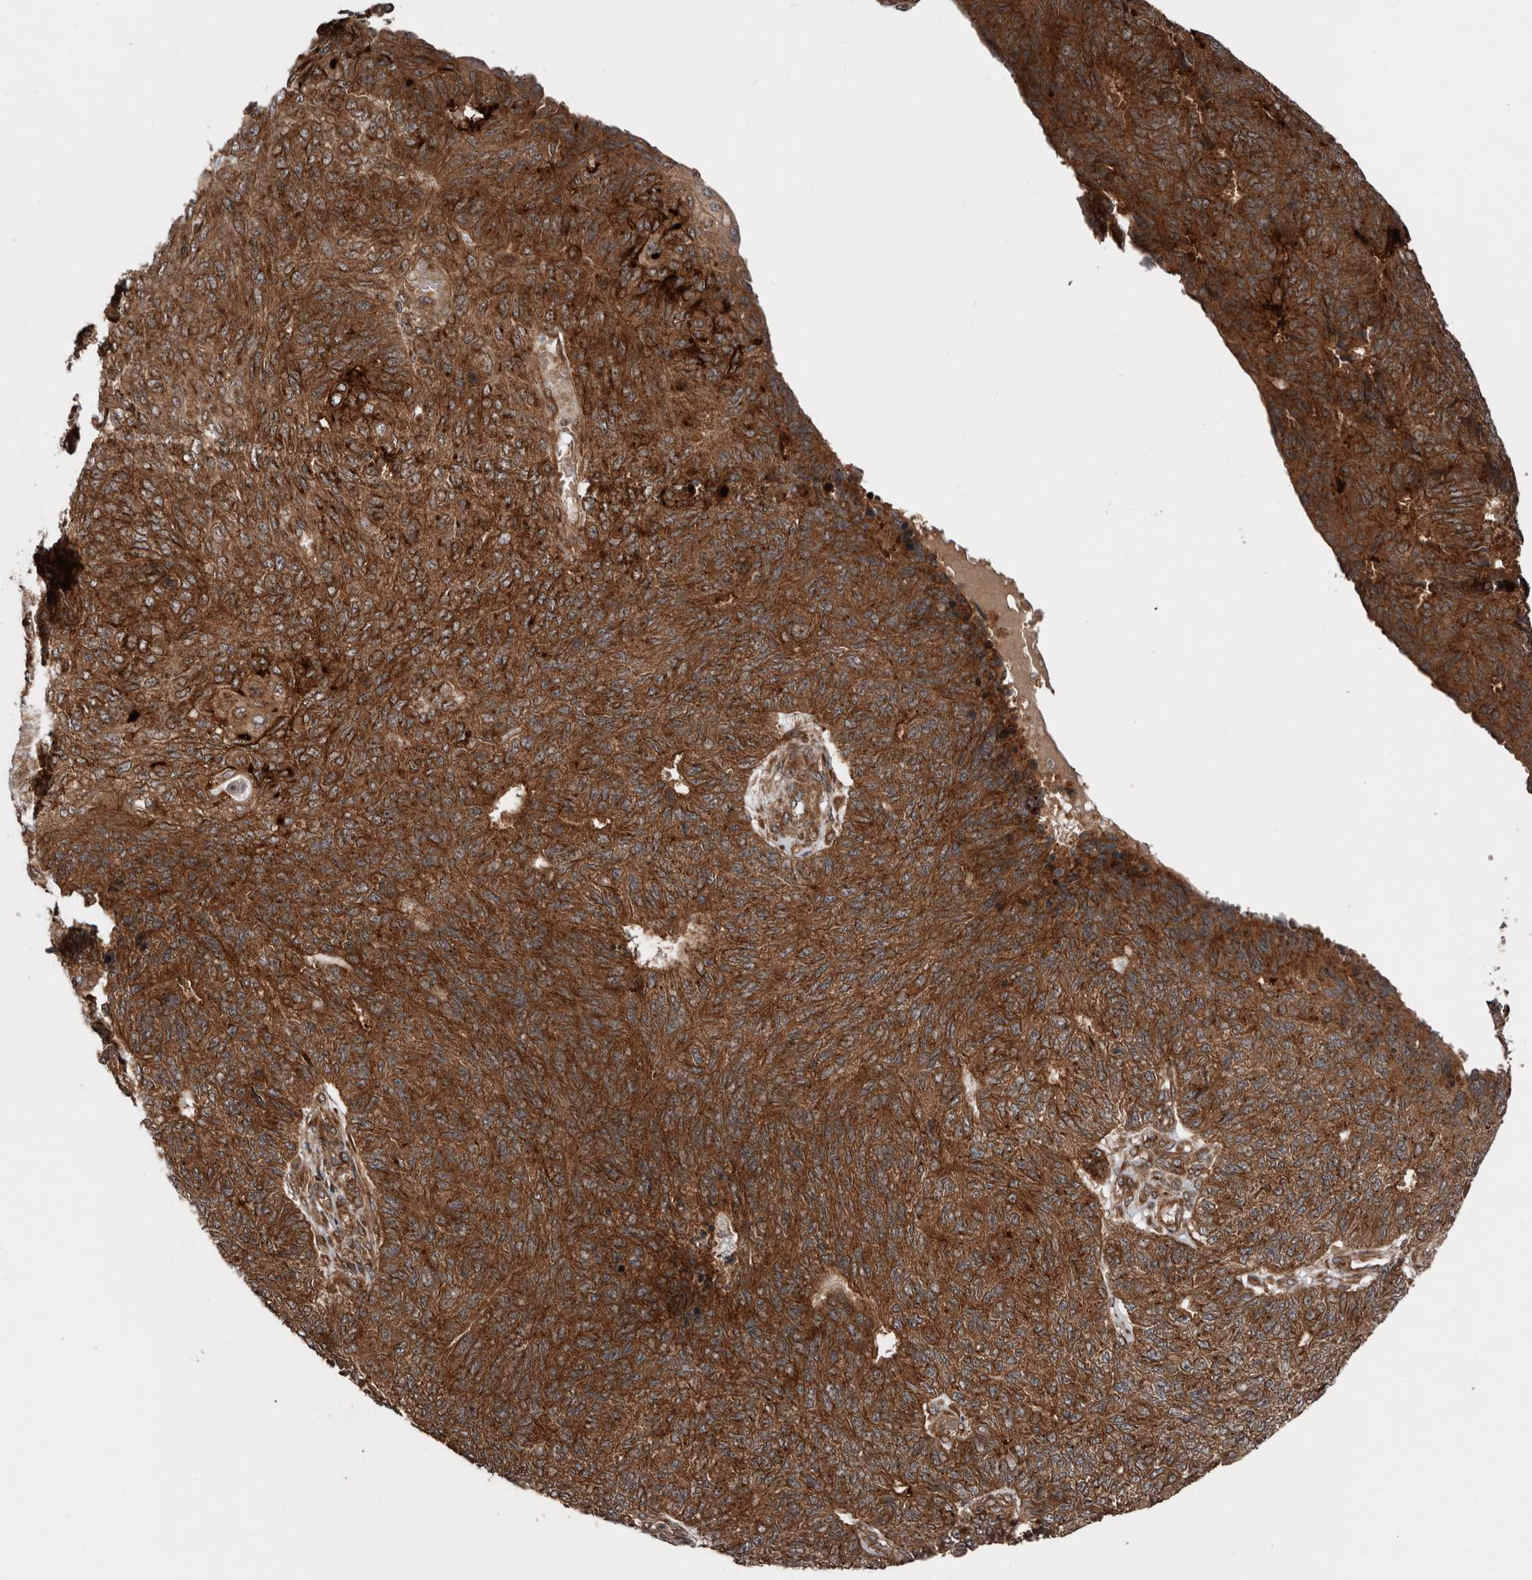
{"staining": {"intensity": "strong", "quantity": ">75%", "location": "cytoplasmic/membranous"}, "tissue": "endometrial cancer", "cell_type": "Tumor cells", "image_type": "cancer", "snomed": [{"axis": "morphology", "description": "Adenocarcinoma, NOS"}, {"axis": "topography", "description": "Endometrium"}], "caption": "Endometrial adenocarcinoma stained with a brown dye shows strong cytoplasmic/membranous positive staining in approximately >75% of tumor cells.", "gene": "CCDC190", "patient": {"sex": "female", "age": 32}}